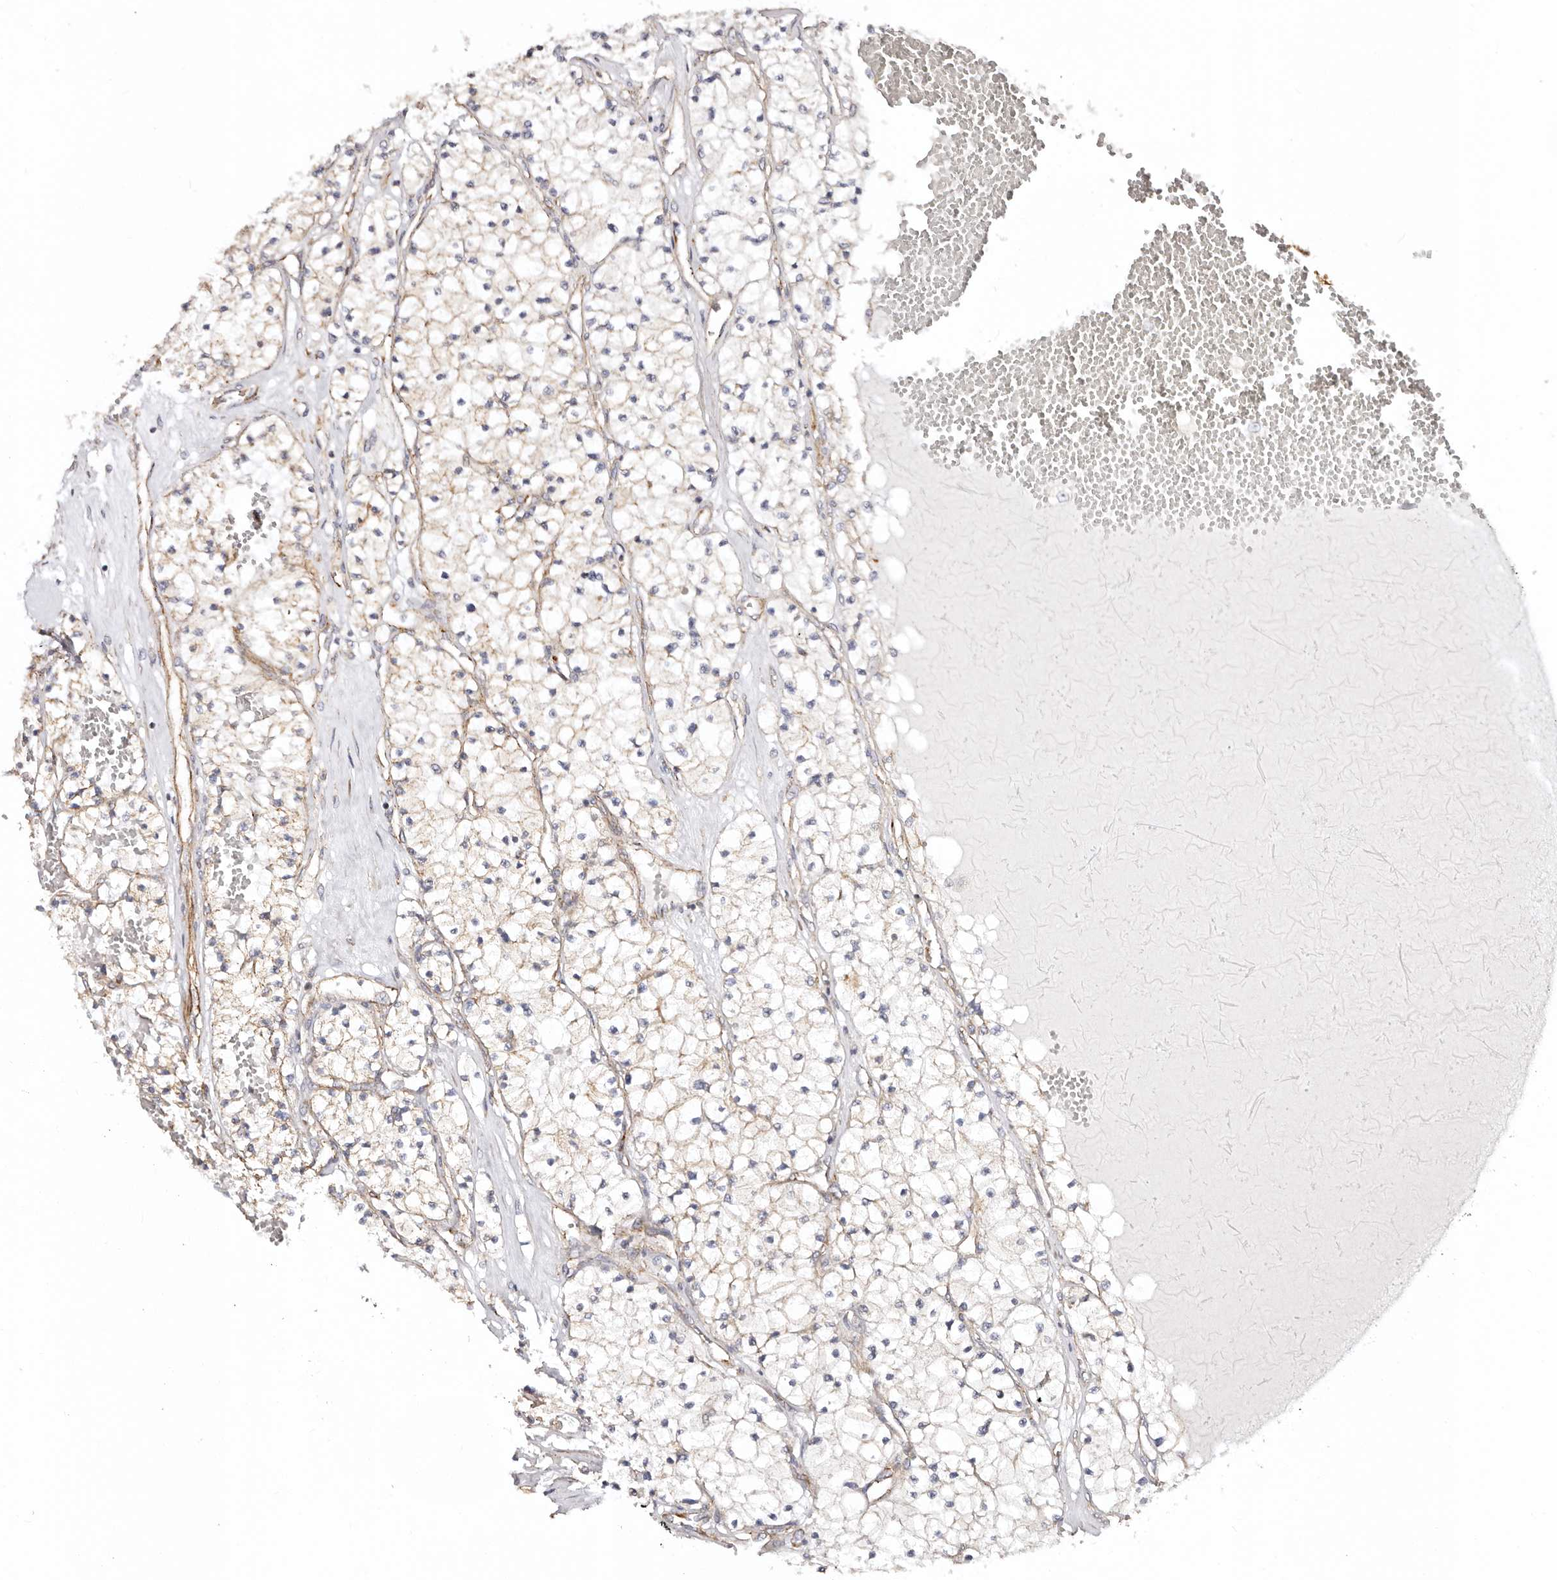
{"staining": {"intensity": "weak", "quantity": "<25%", "location": "cytoplasmic/membranous"}, "tissue": "renal cancer", "cell_type": "Tumor cells", "image_type": "cancer", "snomed": [{"axis": "morphology", "description": "Normal tissue, NOS"}, {"axis": "morphology", "description": "Adenocarcinoma, NOS"}, {"axis": "topography", "description": "Kidney"}], "caption": "Image shows no significant protein expression in tumor cells of renal cancer.", "gene": "CTNNB1", "patient": {"sex": "male", "age": 68}}